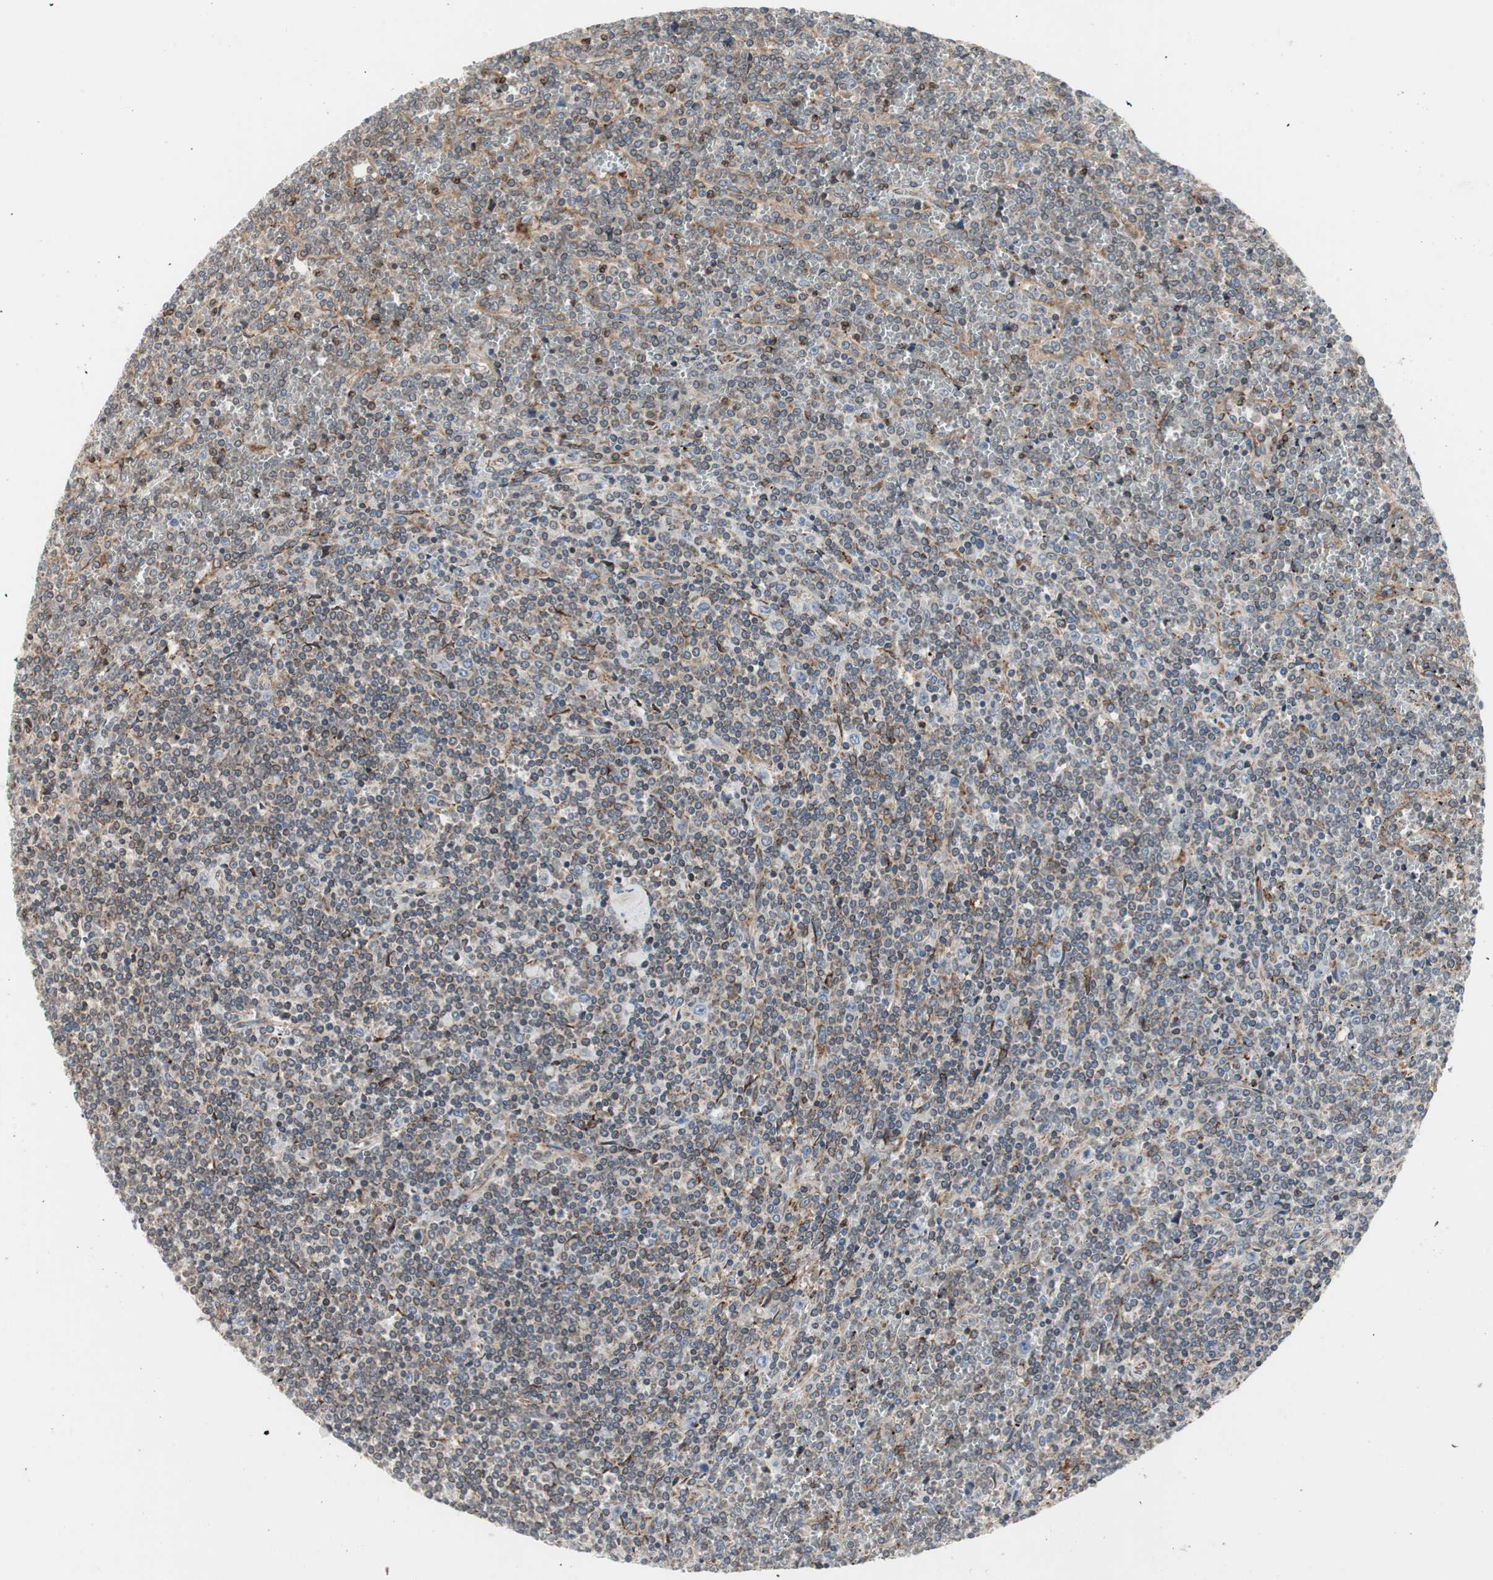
{"staining": {"intensity": "weak", "quantity": "25%-75%", "location": "cytoplasmic/membranous"}, "tissue": "lymphoma", "cell_type": "Tumor cells", "image_type": "cancer", "snomed": [{"axis": "morphology", "description": "Malignant lymphoma, non-Hodgkin's type, Low grade"}, {"axis": "topography", "description": "Spleen"}], "caption": "Lymphoma stained with IHC demonstrates weak cytoplasmic/membranous positivity in approximately 25%-75% of tumor cells.", "gene": "H6PD", "patient": {"sex": "female", "age": 19}}